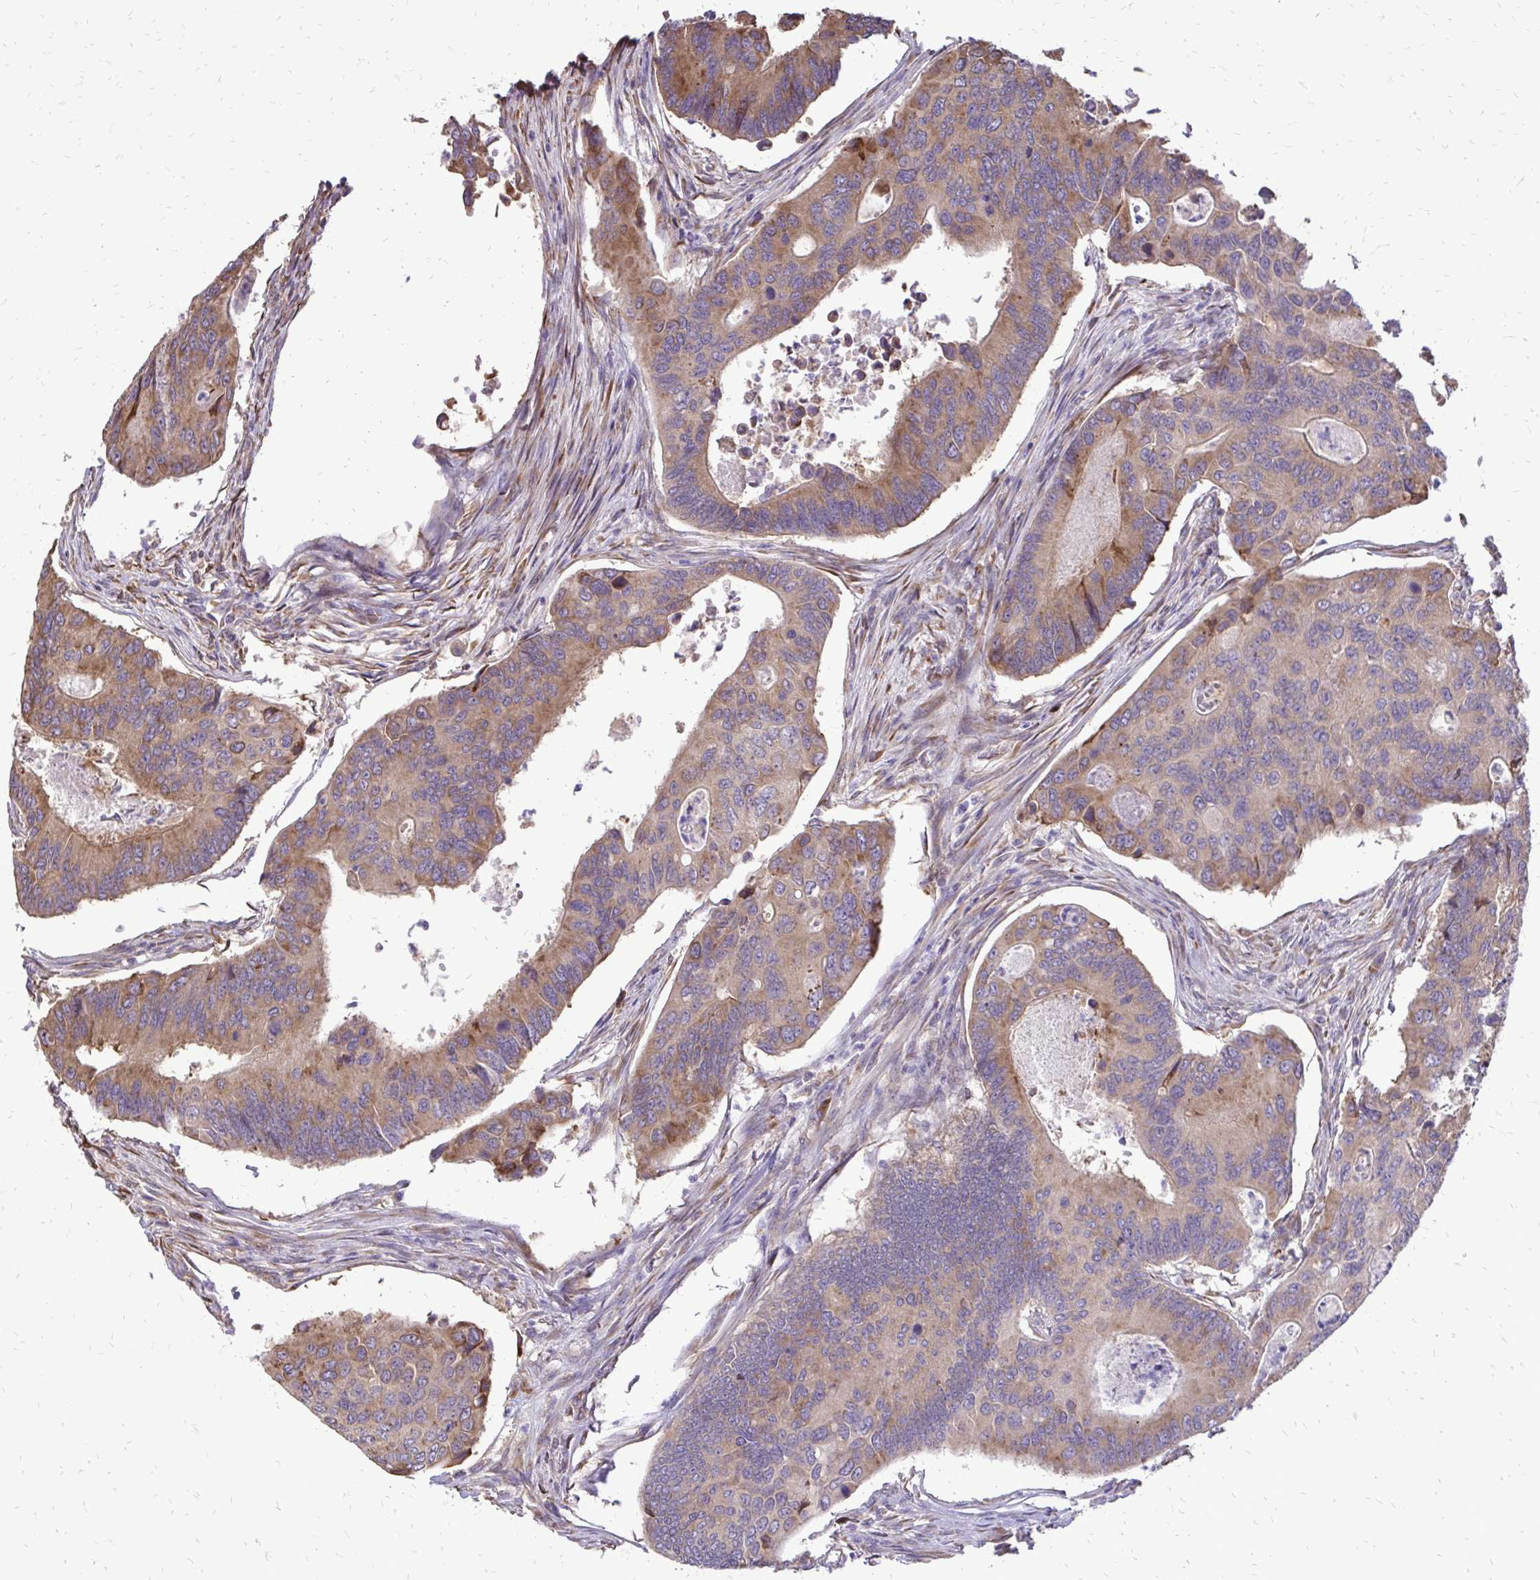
{"staining": {"intensity": "moderate", "quantity": "25%-75%", "location": "cytoplasmic/membranous"}, "tissue": "colorectal cancer", "cell_type": "Tumor cells", "image_type": "cancer", "snomed": [{"axis": "morphology", "description": "Adenocarcinoma, NOS"}, {"axis": "topography", "description": "Colon"}], "caption": "Colorectal cancer tissue displays moderate cytoplasmic/membranous staining in about 25%-75% of tumor cells, visualized by immunohistochemistry.", "gene": "RPS3", "patient": {"sex": "female", "age": 67}}